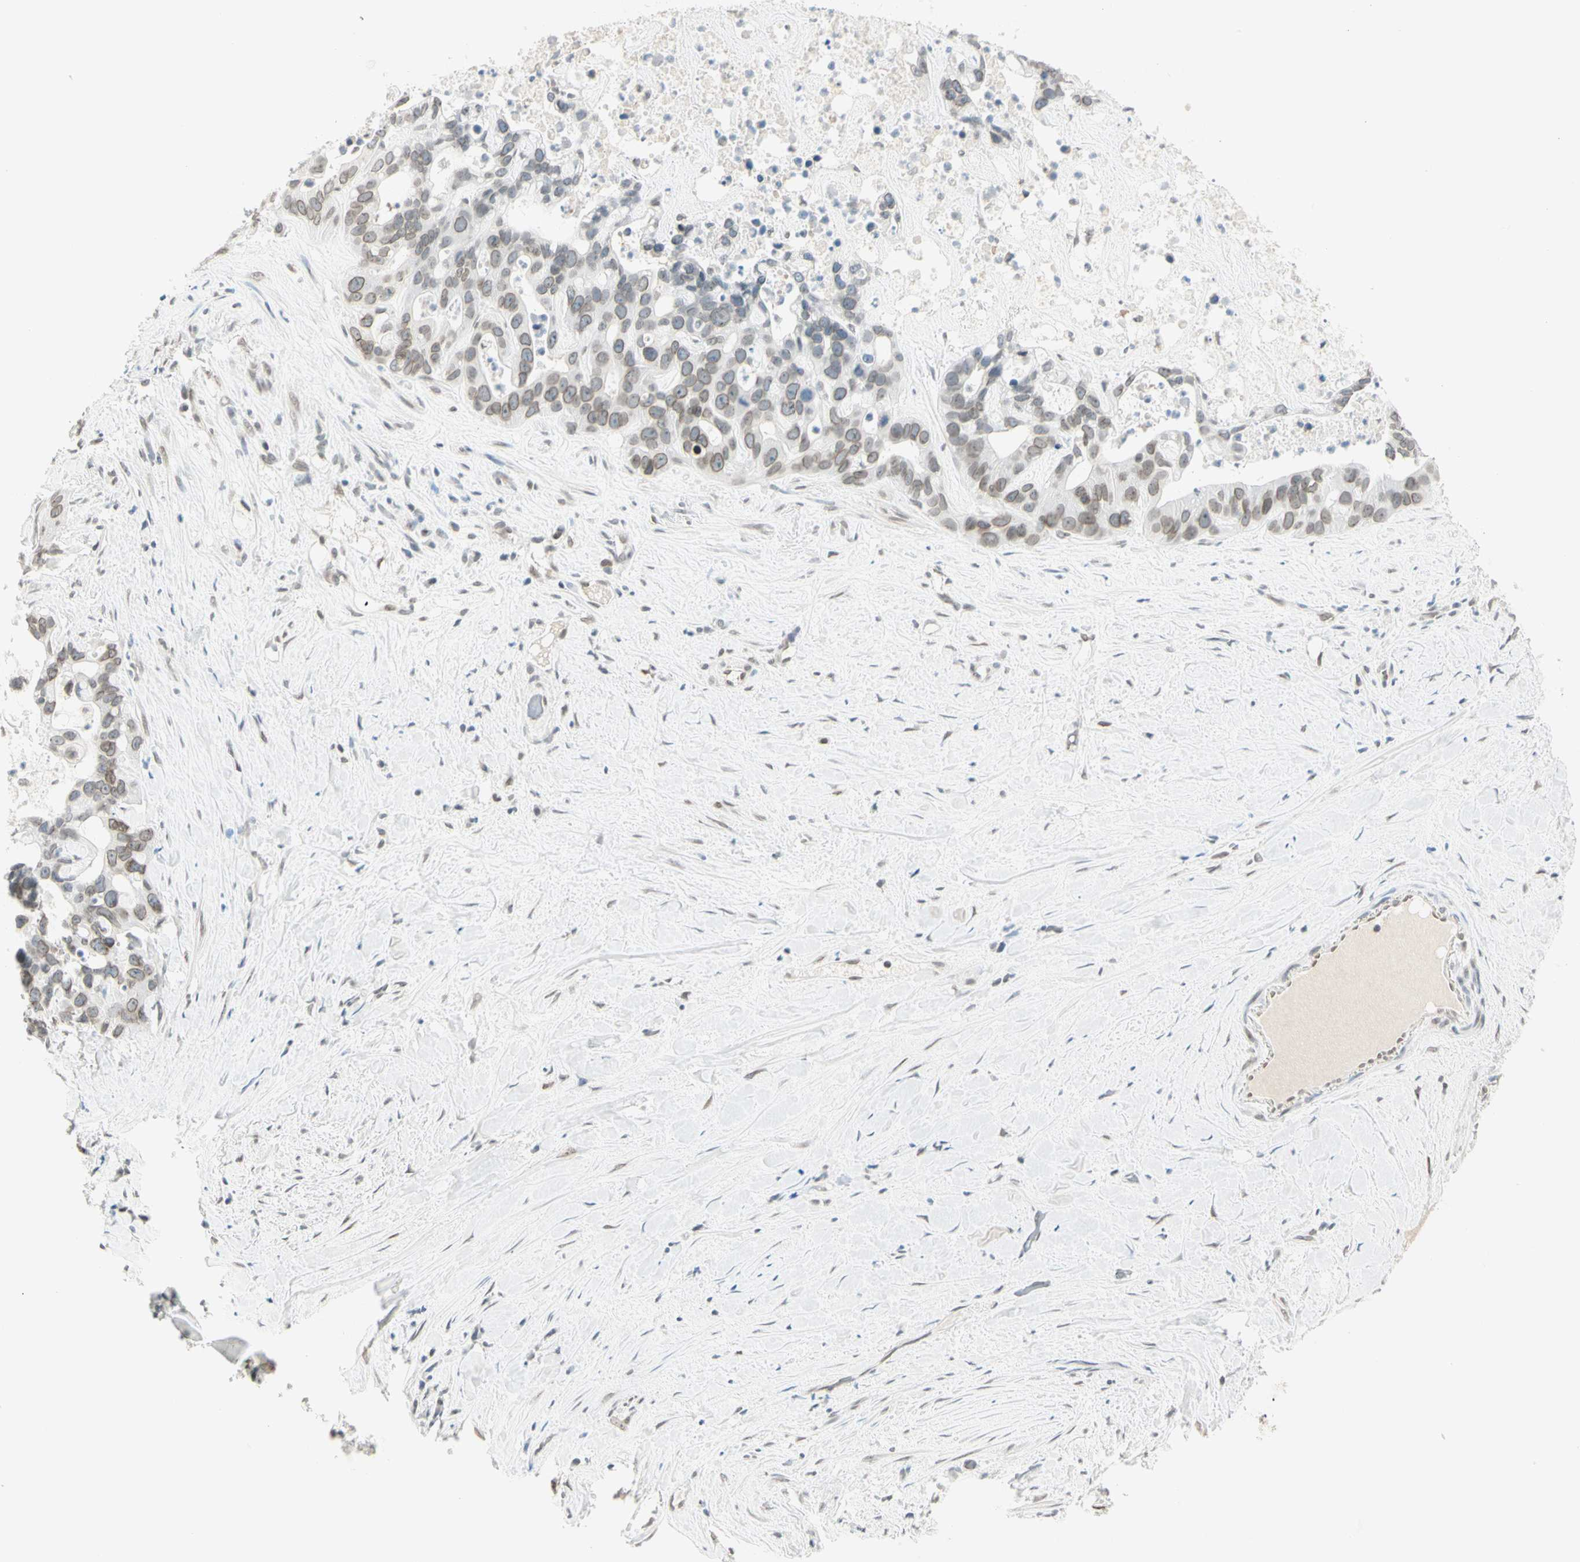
{"staining": {"intensity": "weak", "quantity": "25%-75%", "location": "cytoplasmic/membranous,nuclear"}, "tissue": "liver cancer", "cell_type": "Tumor cells", "image_type": "cancer", "snomed": [{"axis": "morphology", "description": "Cholangiocarcinoma"}, {"axis": "topography", "description": "Liver"}], "caption": "Liver cancer (cholangiocarcinoma) tissue shows weak cytoplasmic/membranous and nuclear staining in about 25%-75% of tumor cells, visualized by immunohistochemistry.", "gene": "BCAN", "patient": {"sex": "female", "age": 65}}